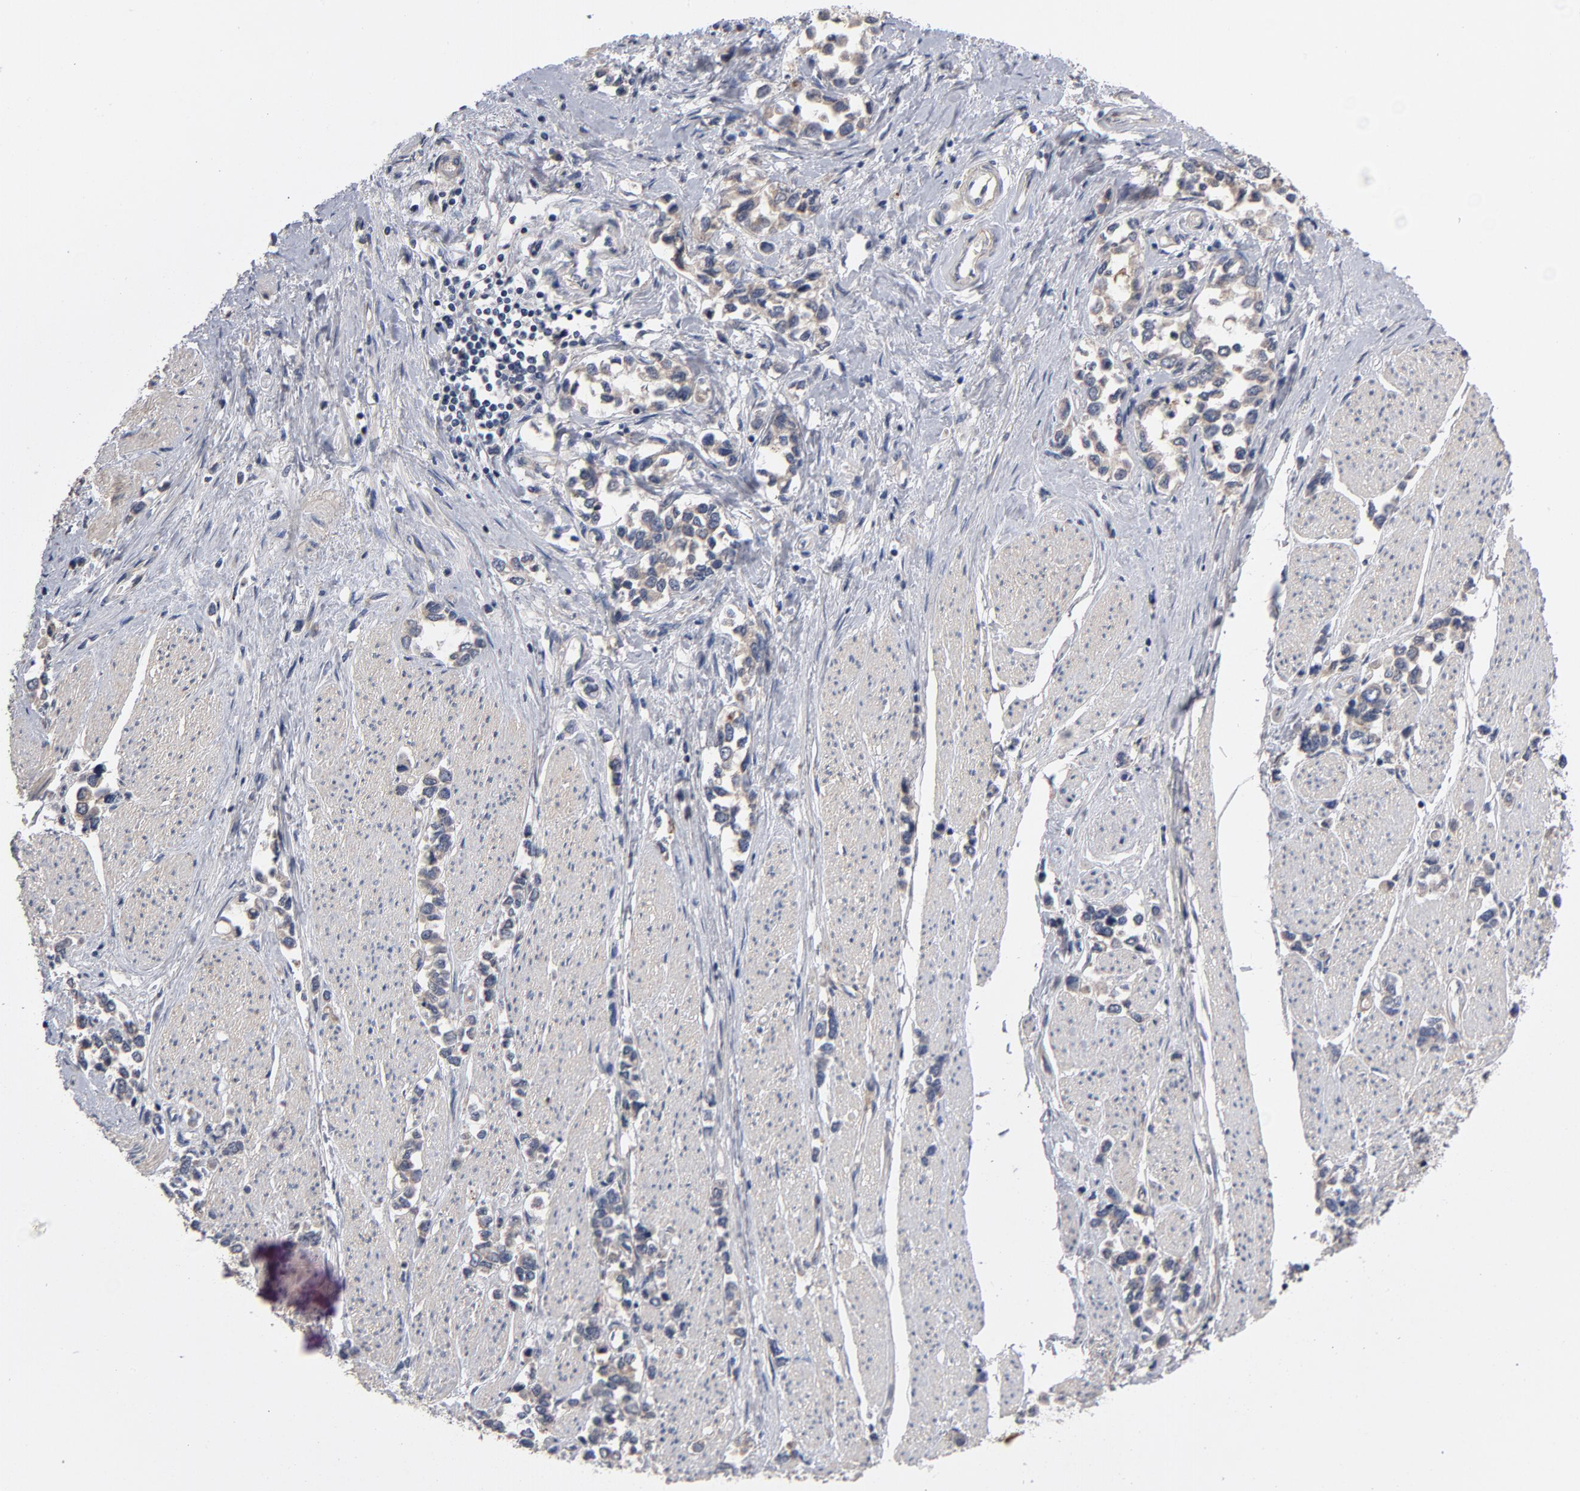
{"staining": {"intensity": "weak", "quantity": "25%-75%", "location": "cytoplasmic/membranous"}, "tissue": "stomach cancer", "cell_type": "Tumor cells", "image_type": "cancer", "snomed": [{"axis": "morphology", "description": "Adenocarcinoma, NOS"}, {"axis": "topography", "description": "Stomach, upper"}], "caption": "An image of adenocarcinoma (stomach) stained for a protein exhibits weak cytoplasmic/membranous brown staining in tumor cells.", "gene": "CCDC134", "patient": {"sex": "male", "age": 76}}